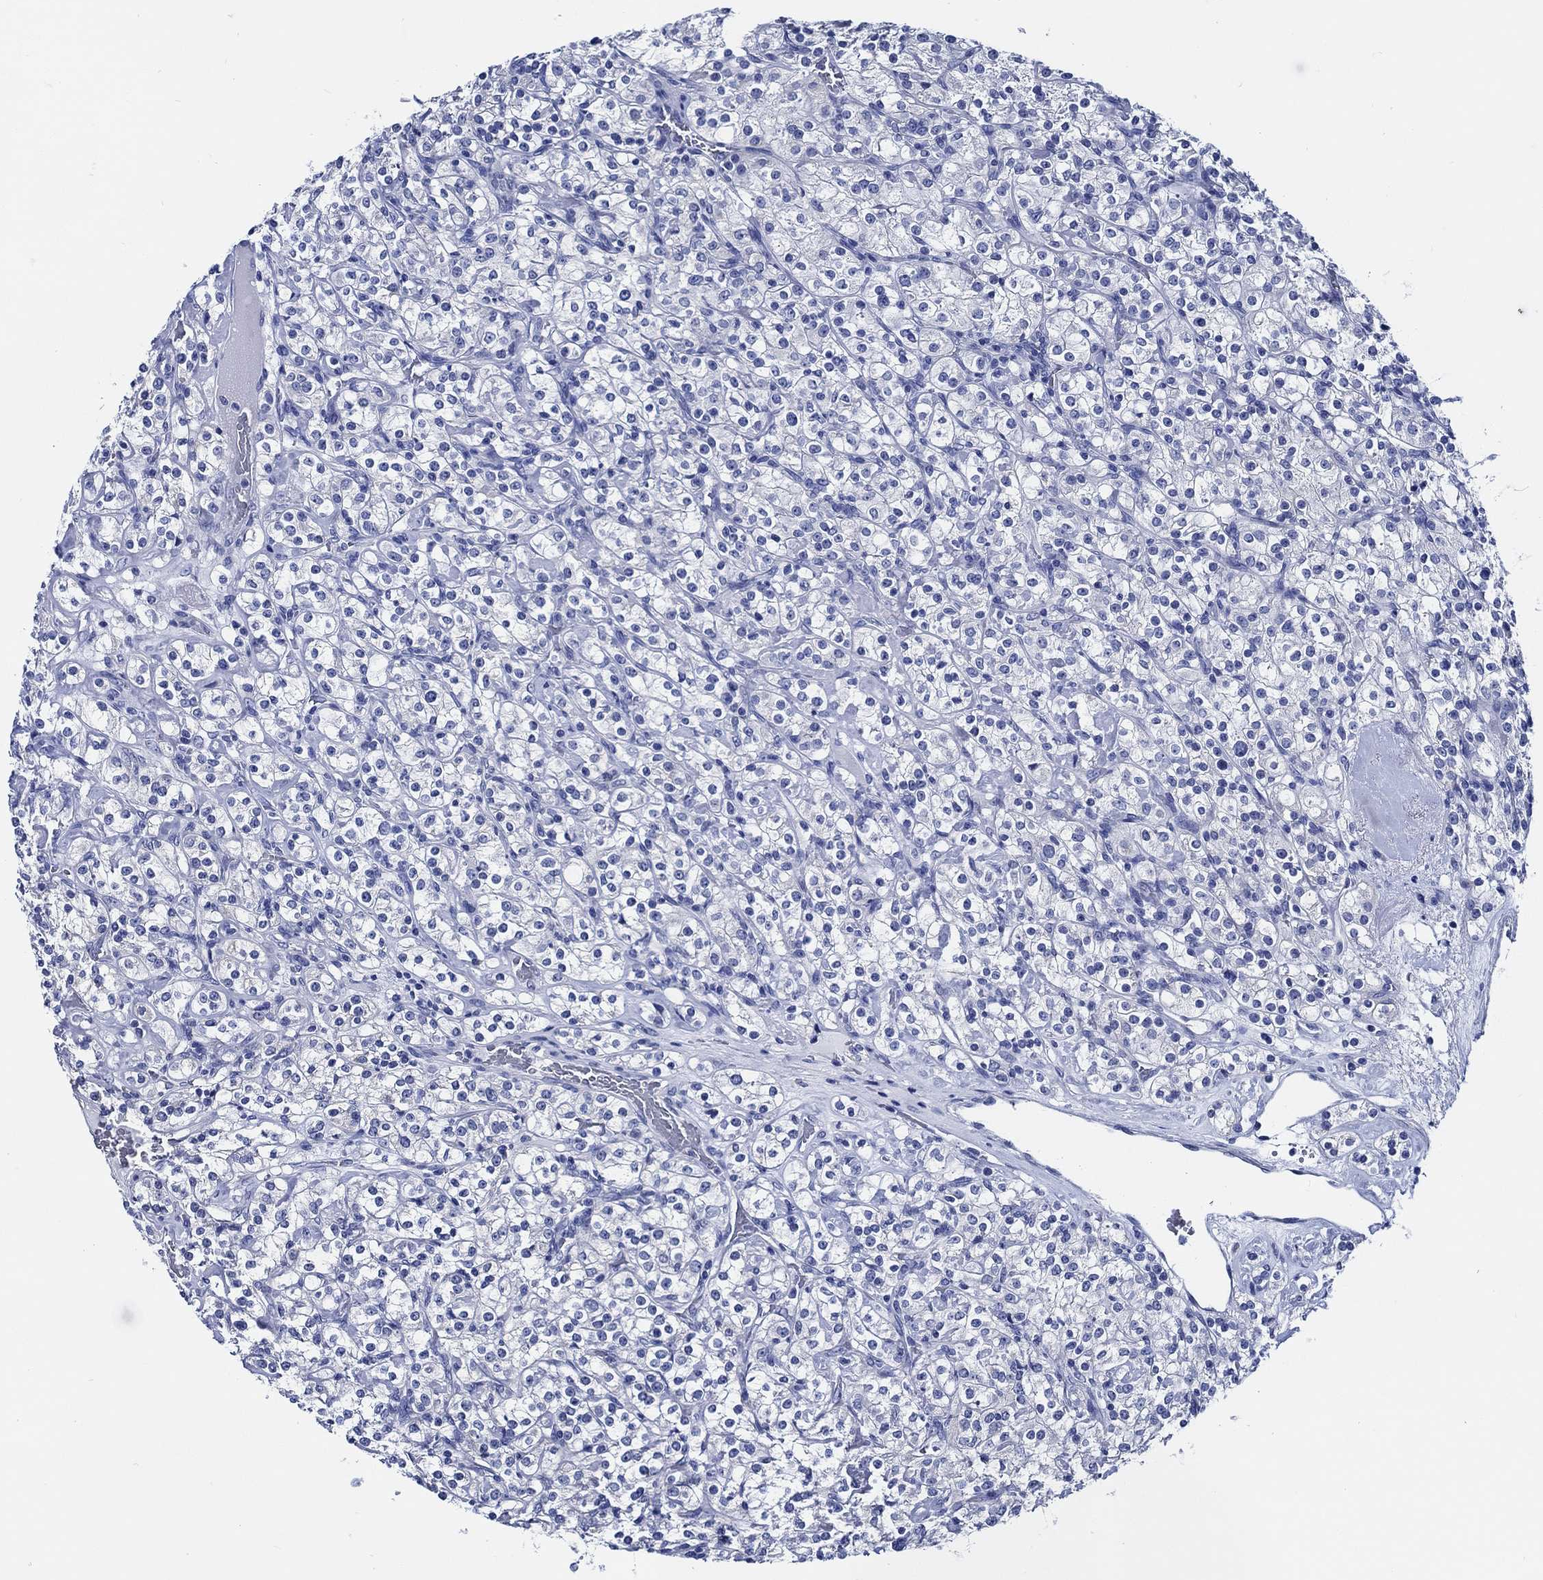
{"staining": {"intensity": "negative", "quantity": "none", "location": "none"}, "tissue": "renal cancer", "cell_type": "Tumor cells", "image_type": "cancer", "snomed": [{"axis": "morphology", "description": "Adenocarcinoma, NOS"}, {"axis": "topography", "description": "Kidney"}], "caption": "DAB immunohistochemical staining of human adenocarcinoma (renal) reveals no significant positivity in tumor cells.", "gene": "WDR62", "patient": {"sex": "male", "age": 77}}